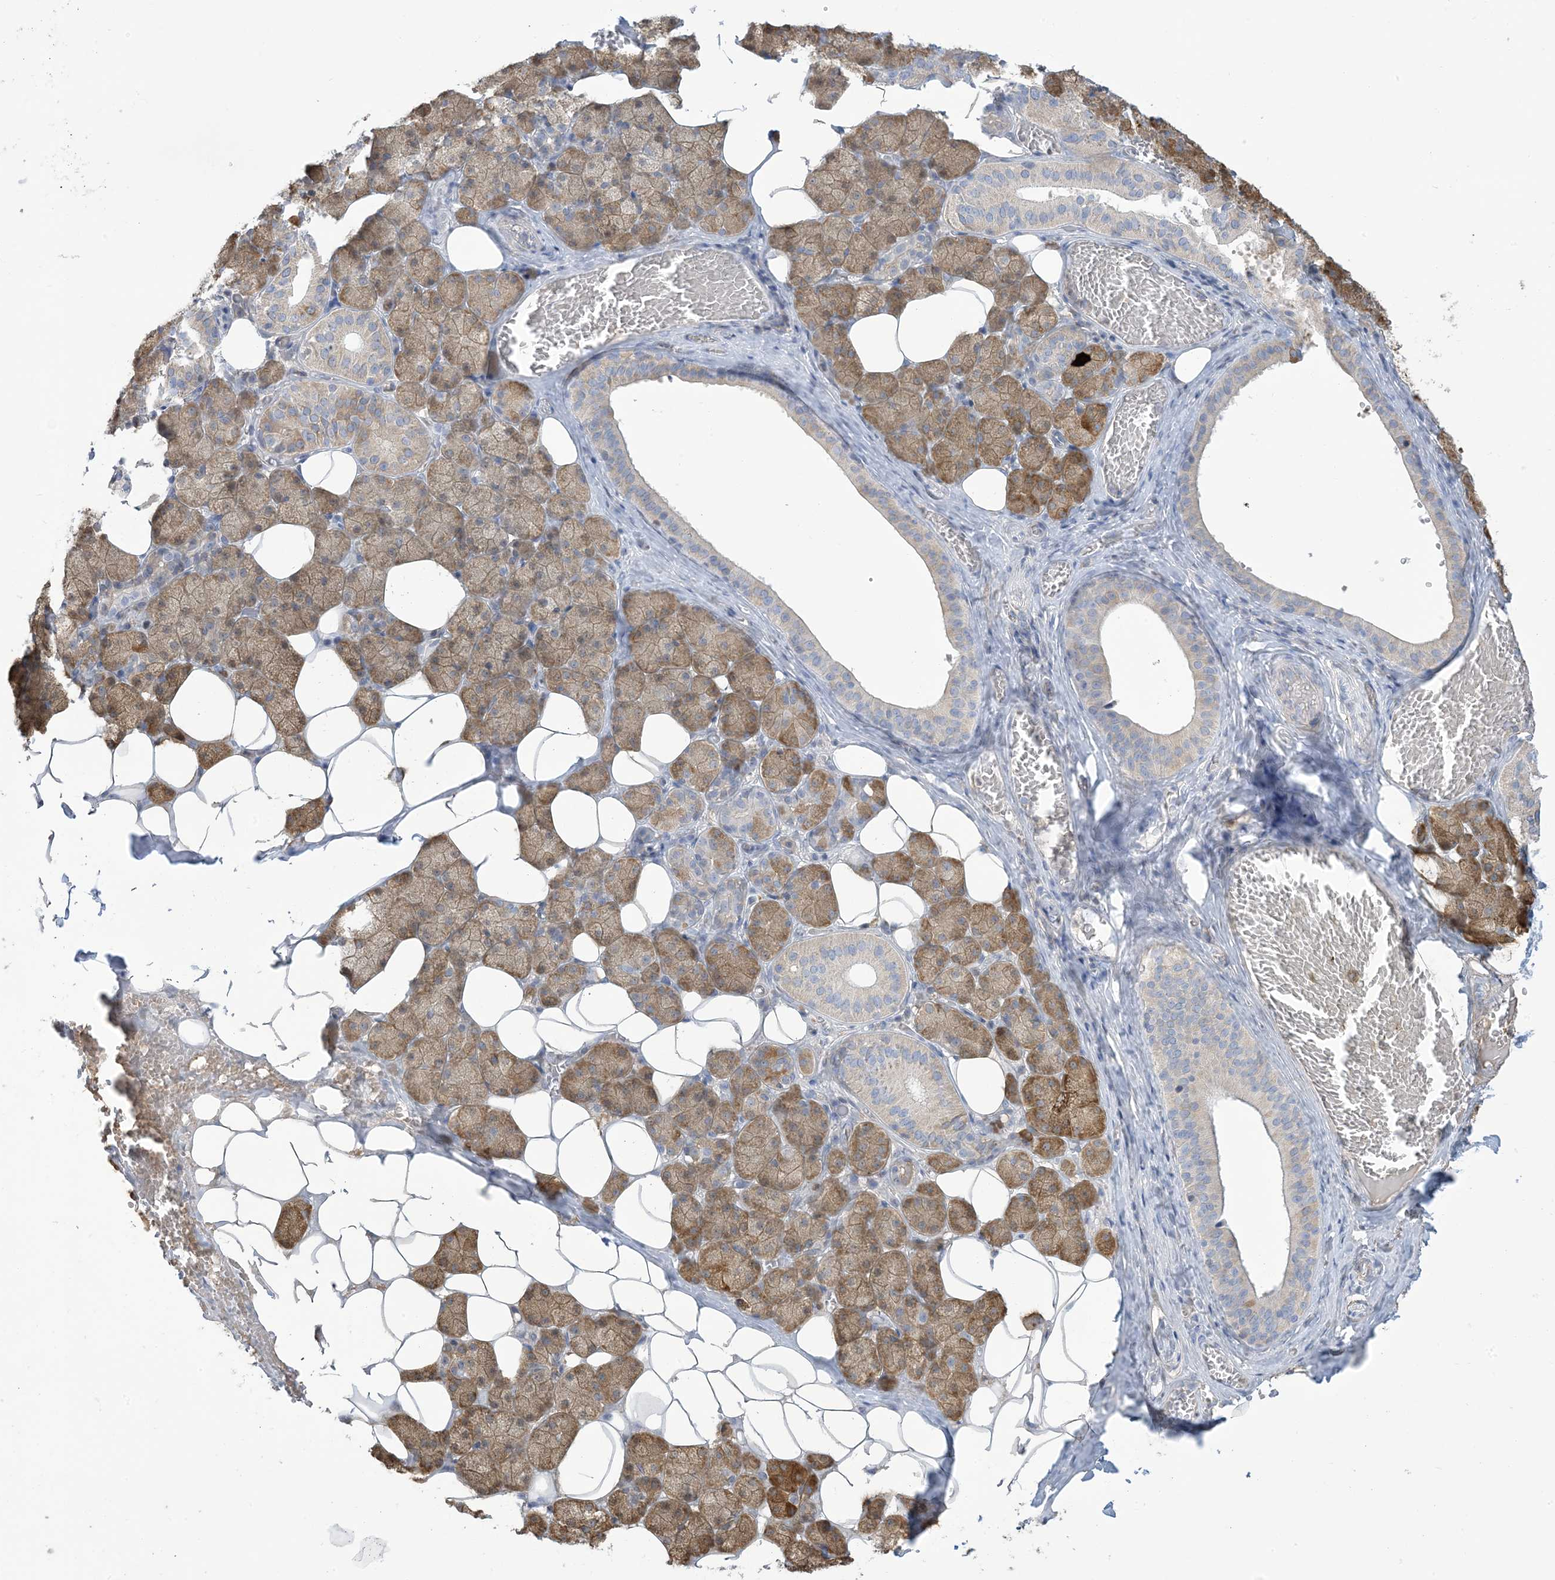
{"staining": {"intensity": "moderate", "quantity": "25%-75%", "location": "cytoplasmic/membranous"}, "tissue": "salivary gland", "cell_type": "Glandular cells", "image_type": "normal", "snomed": [{"axis": "morphology", "description": "Normal tissue, NOS"}, {"axis": "topography", "description": "Salivary gland"}], "caption": "Immunohistochemistry of benign salivary gland displays medium levels of moderate cytoplasmic/membranous expression in approximately 25%-75% of glandular cells.", "gene": "MTHFD2L", "patient": {"sex": "female", "age": 33}}